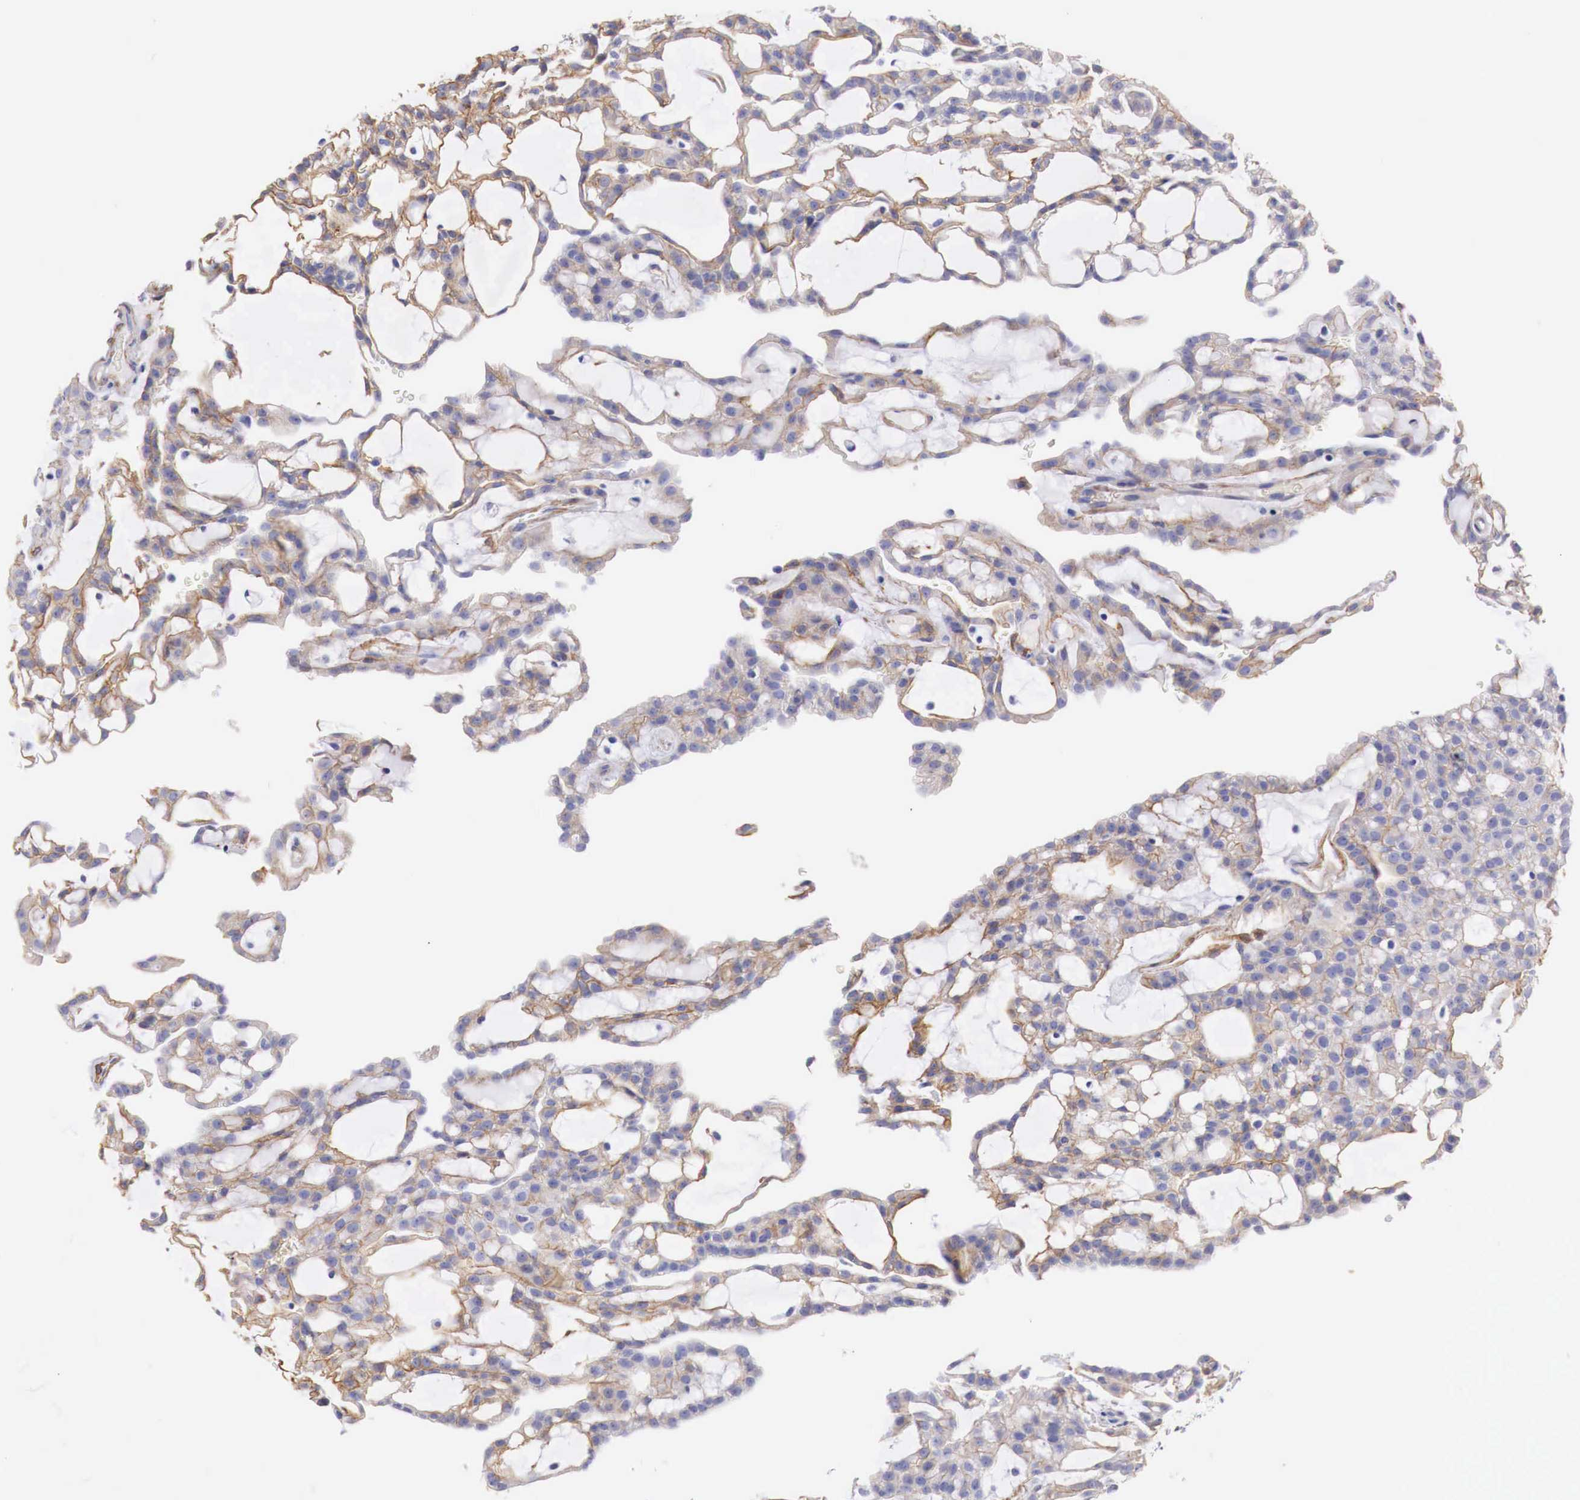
{"staining": {"intensity": "moderate", "quantity": "25%-75%", "location": "cytoplasmic/membranous"}, "tissue": "renal cancer", "cell_type": "Tumor cells", "image_type": "cancer", "snomed": [{"axis": "morphology", "description": "Adenocarcinoma, NOS"}, {"axis": "topography", "description": "Kidney"}], "caption": "This image demonstrates immunohistochemistry (IHC) staining of human adenocarcinoma (renal), with medium moderate cytoplasmic/membranous positivity in about 25%-75% of tumor cells.", "gene": "TPM1", "patient": {"sex": "male", "age": 63}}